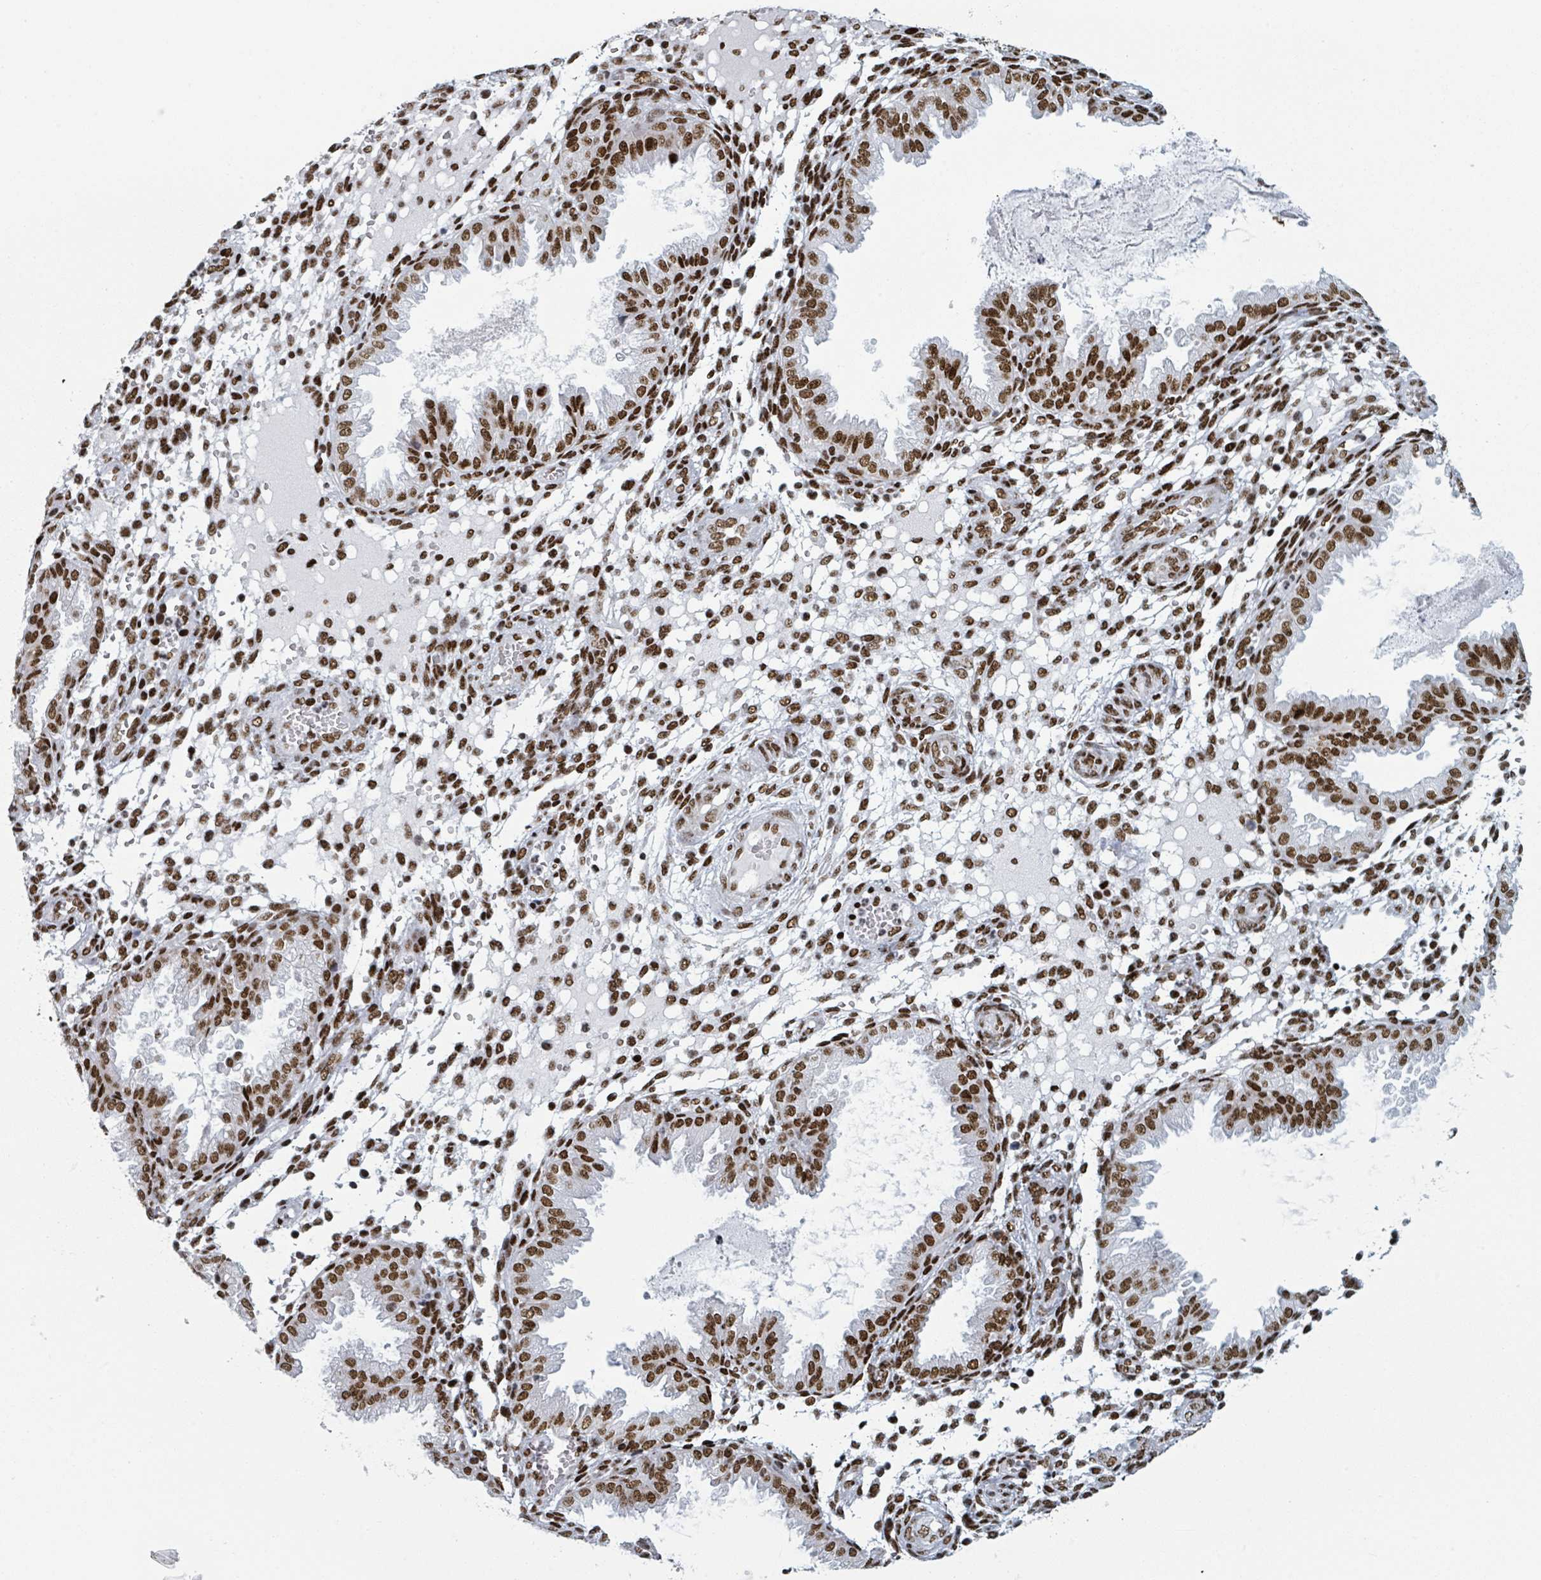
{"staining": {"intensity": "strong", "quantity": ">75%", "location": "nuclear"}, "tissue": "endometrium", "cell_type": "Cells in endometrial stroma", "image_type": "normal", "snomed": [{"axis": "morphology", "description": "Normal tissue, NOS"}, {"axis": "topography", "description": "Endometrium"}], "caption": "Immunohistochemical staining of normal human endometrium exhibits >75% levels of strong nuclear protein positivity in about >75% of cells in endometrial stroma. (IHC, brightfield microscopy, high magnification).", "gene": "DHX16", "patient": {"sex": "female", "age": 33}}